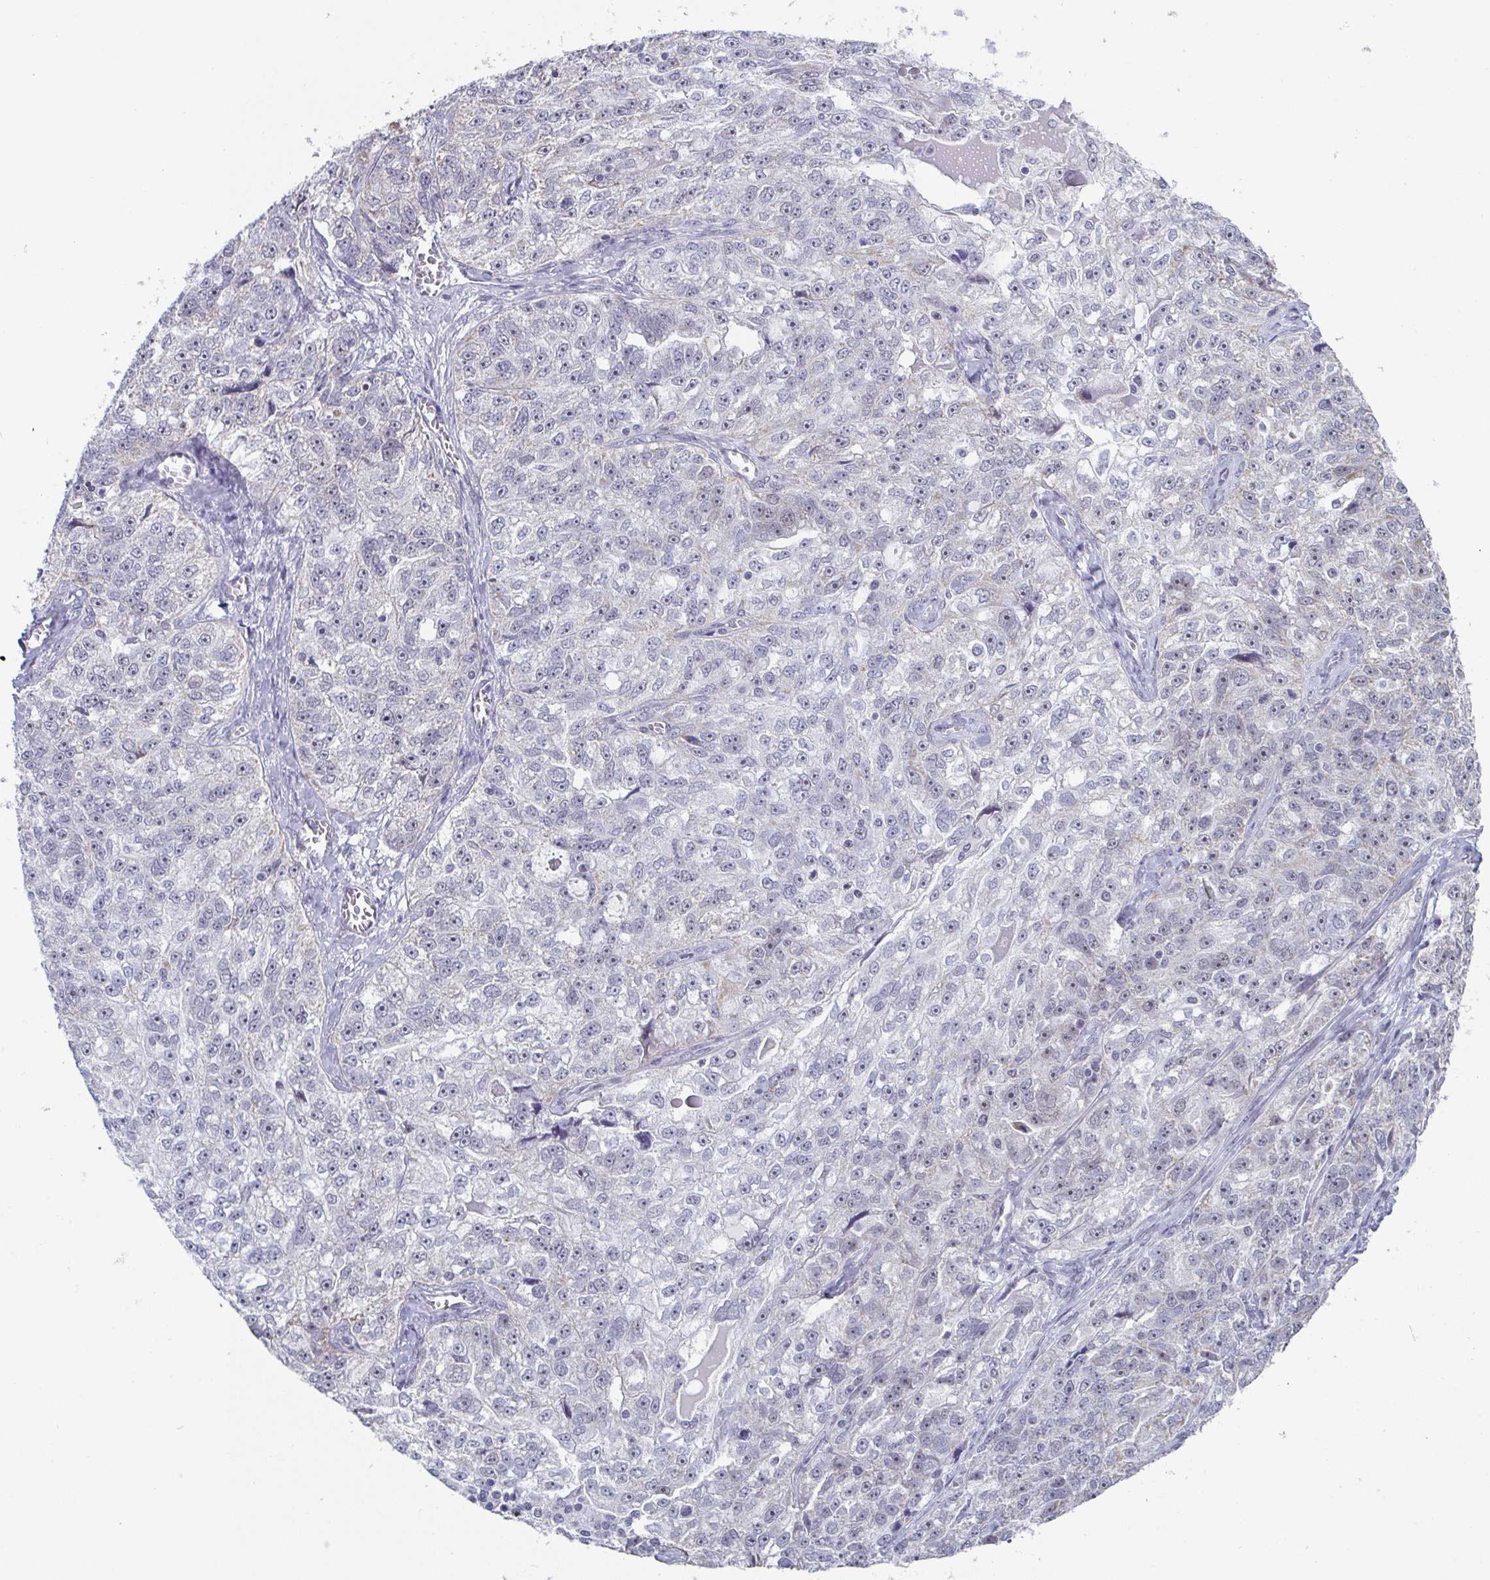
{"staining": {"intensity": "negative", "quantity": "none", "location": "none"}, "tissue": "ovarian cancer", "cell_type": "Tumor cells", "image_type": "cancer", "snomed": [{"axis": "morphology", "description": "Cystadenocarcinoma, serous, NOS"}, {"axis": "topography", "description": "Ovary"}], "caption": "Tumor cells are negative for protein expression in human ovarian cancer.", "gene": "EXOSC7", "patient": {"sex": "female", "age": 51}}